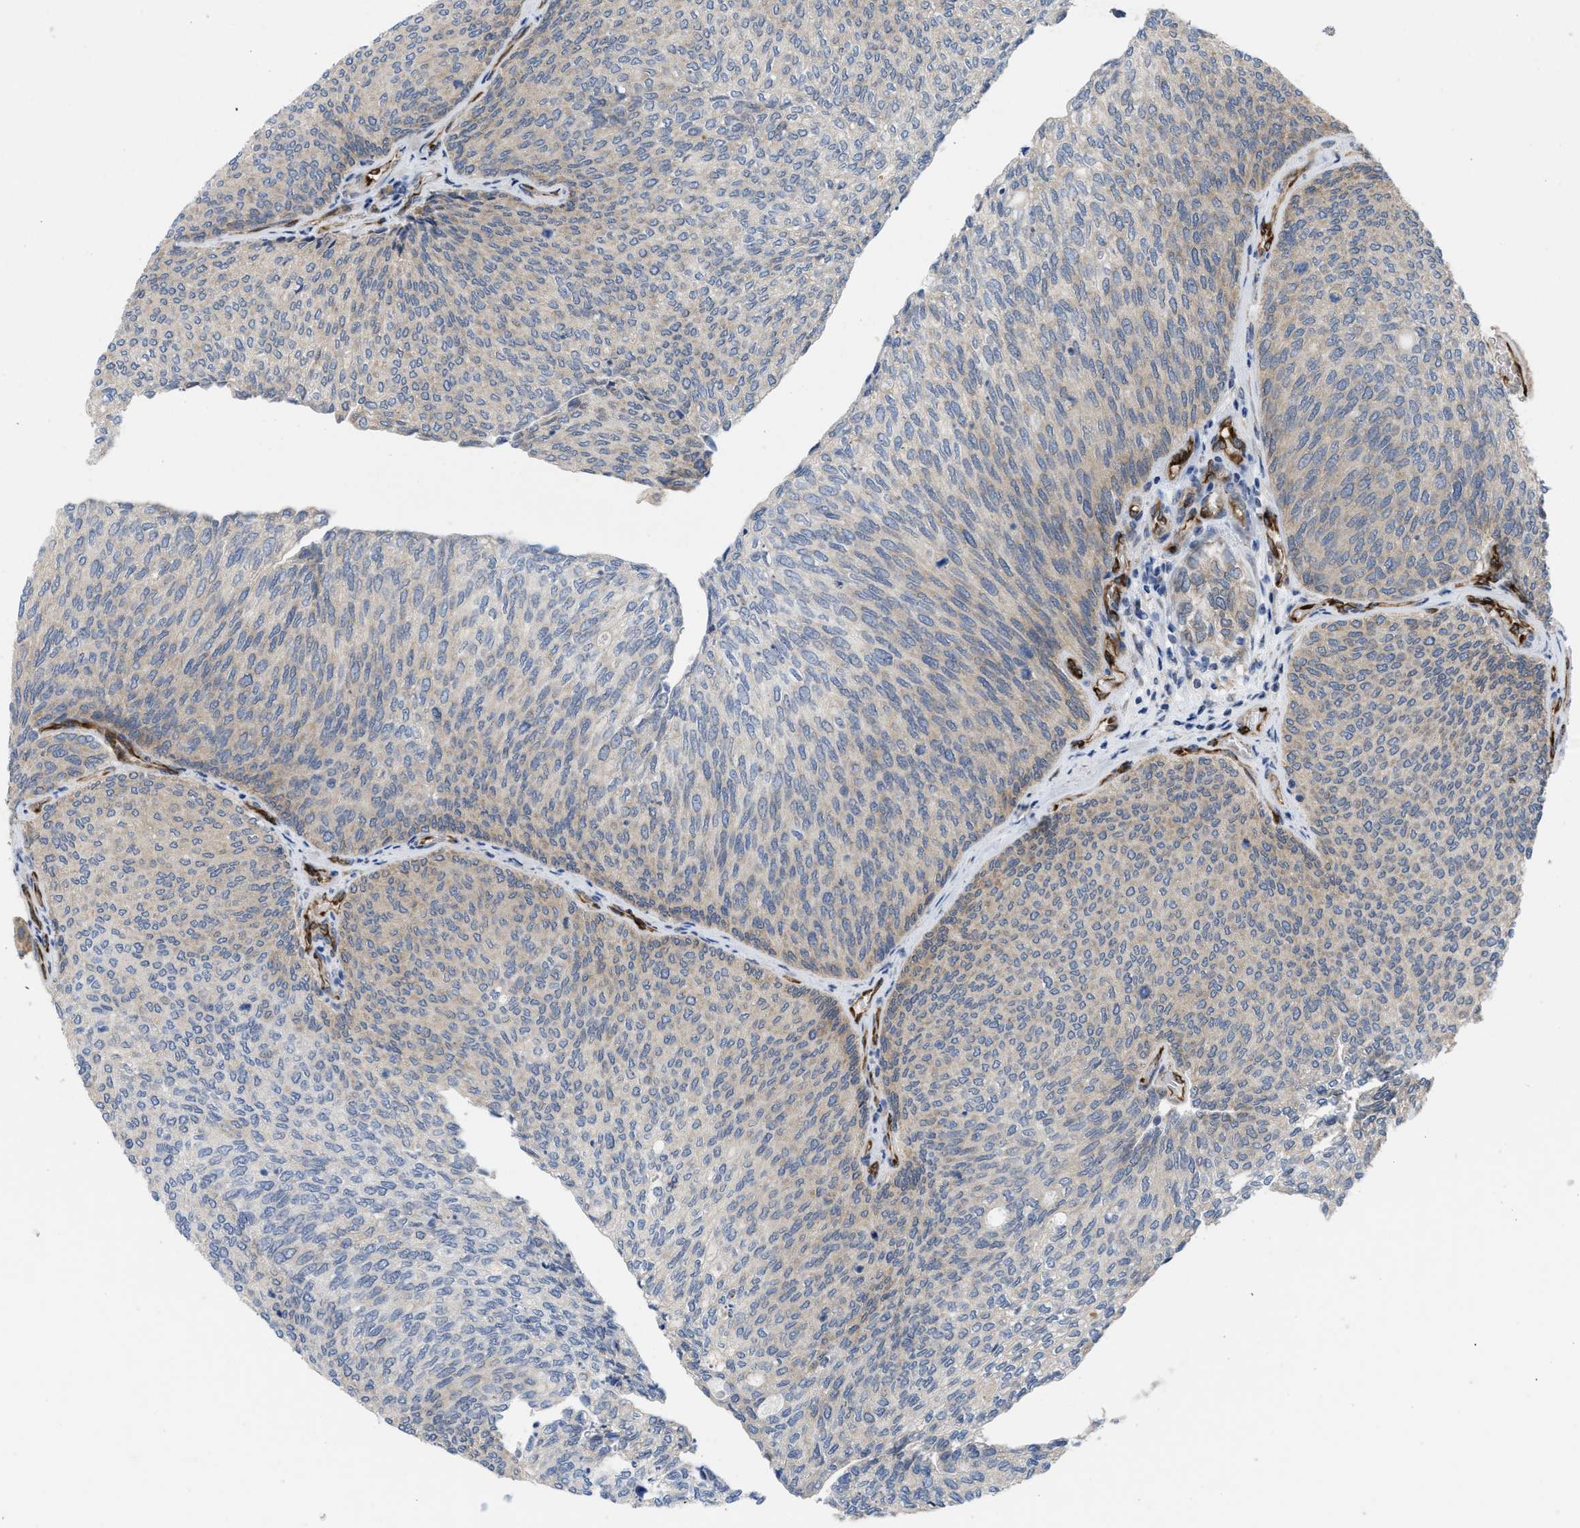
{"staining": {"intensity": "weak", "quantity": "<25%", "location": "cytoplasmic/membranous"}, "tissue": "urothelial cancer", "cell_type": "Tumor cells", "image_type": "cancer", "snomed": [{"axis": "morphology", "description": "Urothelial carcinoma, Low grade"}, {"axis": "topography", "description": "Urinary bladder"}], "caption": "Urothelial cancer was stained to show a protein in brown. There is no significant staining in tumor cells.", "gene": "EOGT", "patient": {"sex": "female", "age": 79}}